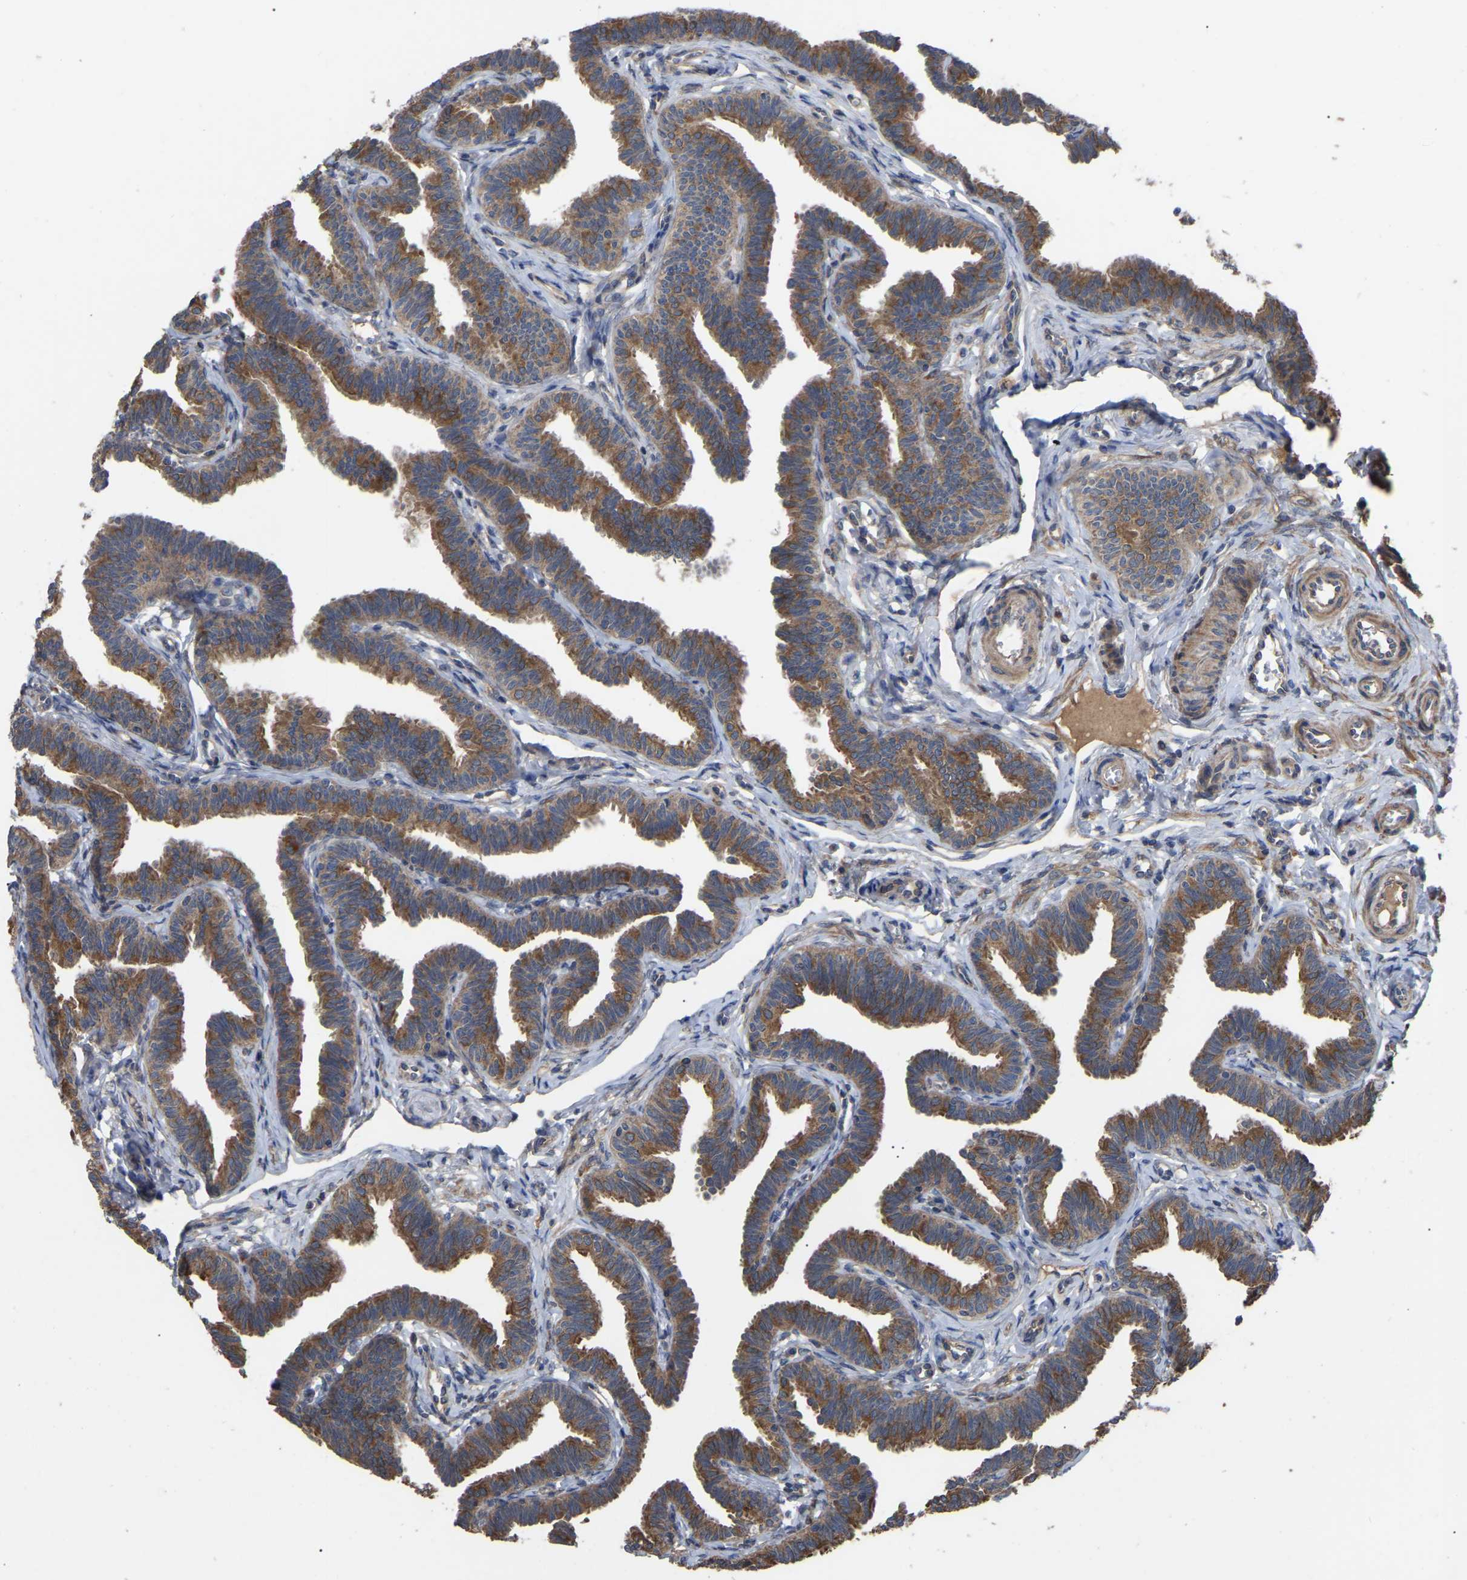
{"staining": {"intensity": "moderate", "quantity": ">75%", "location": "cytoplasmic/membranous"}, "tissue": "fallopian tube", "cell_type": "Glandular cells", "image_type": "normal", "snomed": [{"axis": "morphology", "description": "Normal tissue, NOS"}, {"axis": "topography", "description": "Fallopian tube"}, {"axis": "topography", "description": "Ovary"}], "caption": "Moderate cytoplasmic/membranous positivity is seen in about >75% of glandular cells in benign fallopian tube.", "gene": "GCC1", "patient": {"sex": "female", "age": 23}}